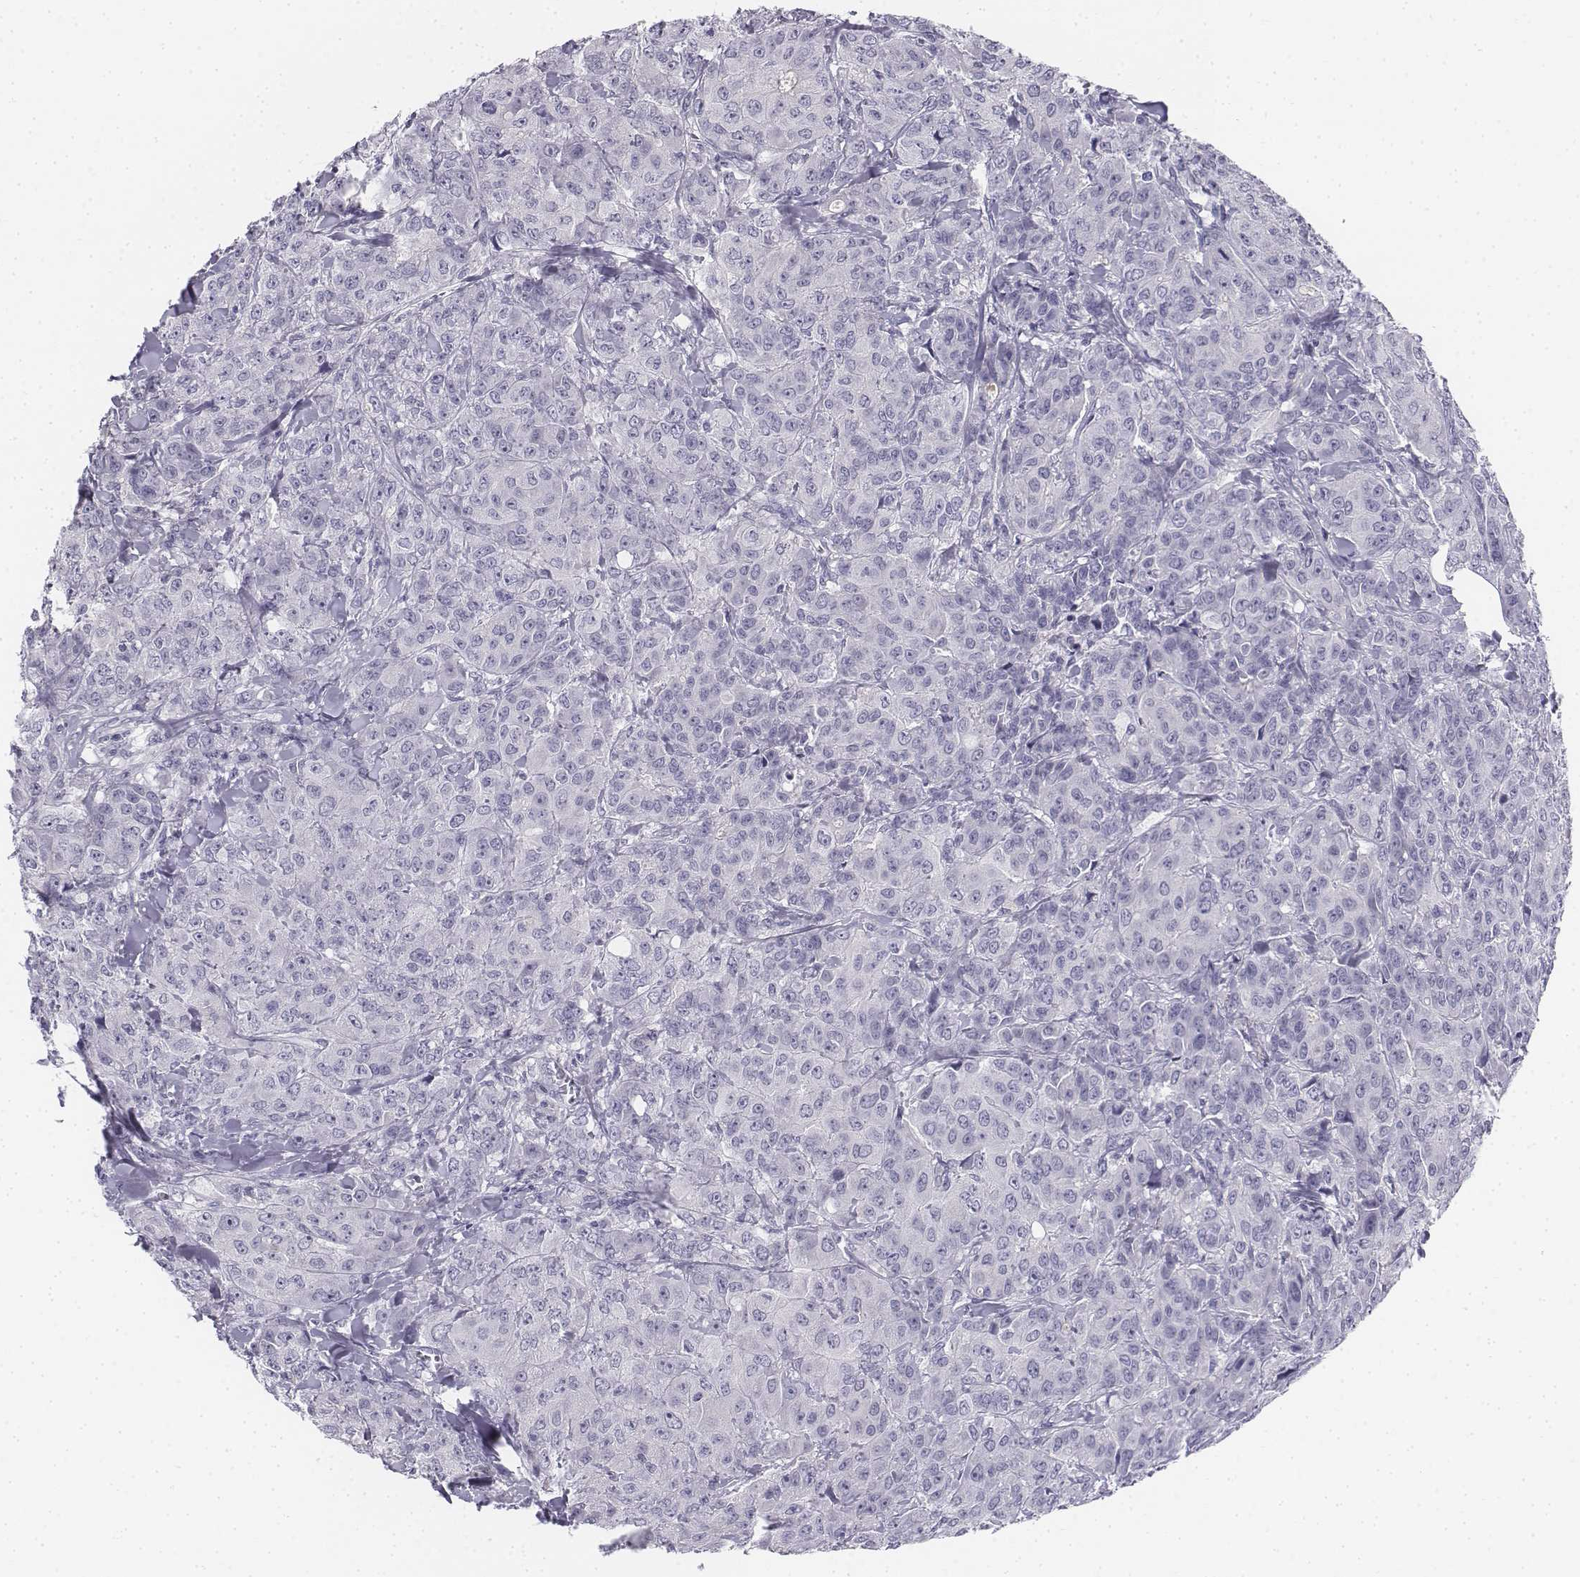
{"staining": {"intensity": "negative", "quantity": "none", "location": "none"}, "tissue": "breast cancer", "cell_type": "Tumor cells", "image_type": "cancer", "snomed": [{"axis": "morphology", "description": "Duct carcinoma"}, {"axis": "topography", "description": "Breast"}], "caption": "This is an immunohistochemistry (IHC) histopathology image of human invasive ductal carcinoma (breast). There is no positivity in tumor cells.", "gene": "TH", "patient": {"sex": "female", "age": 43}}